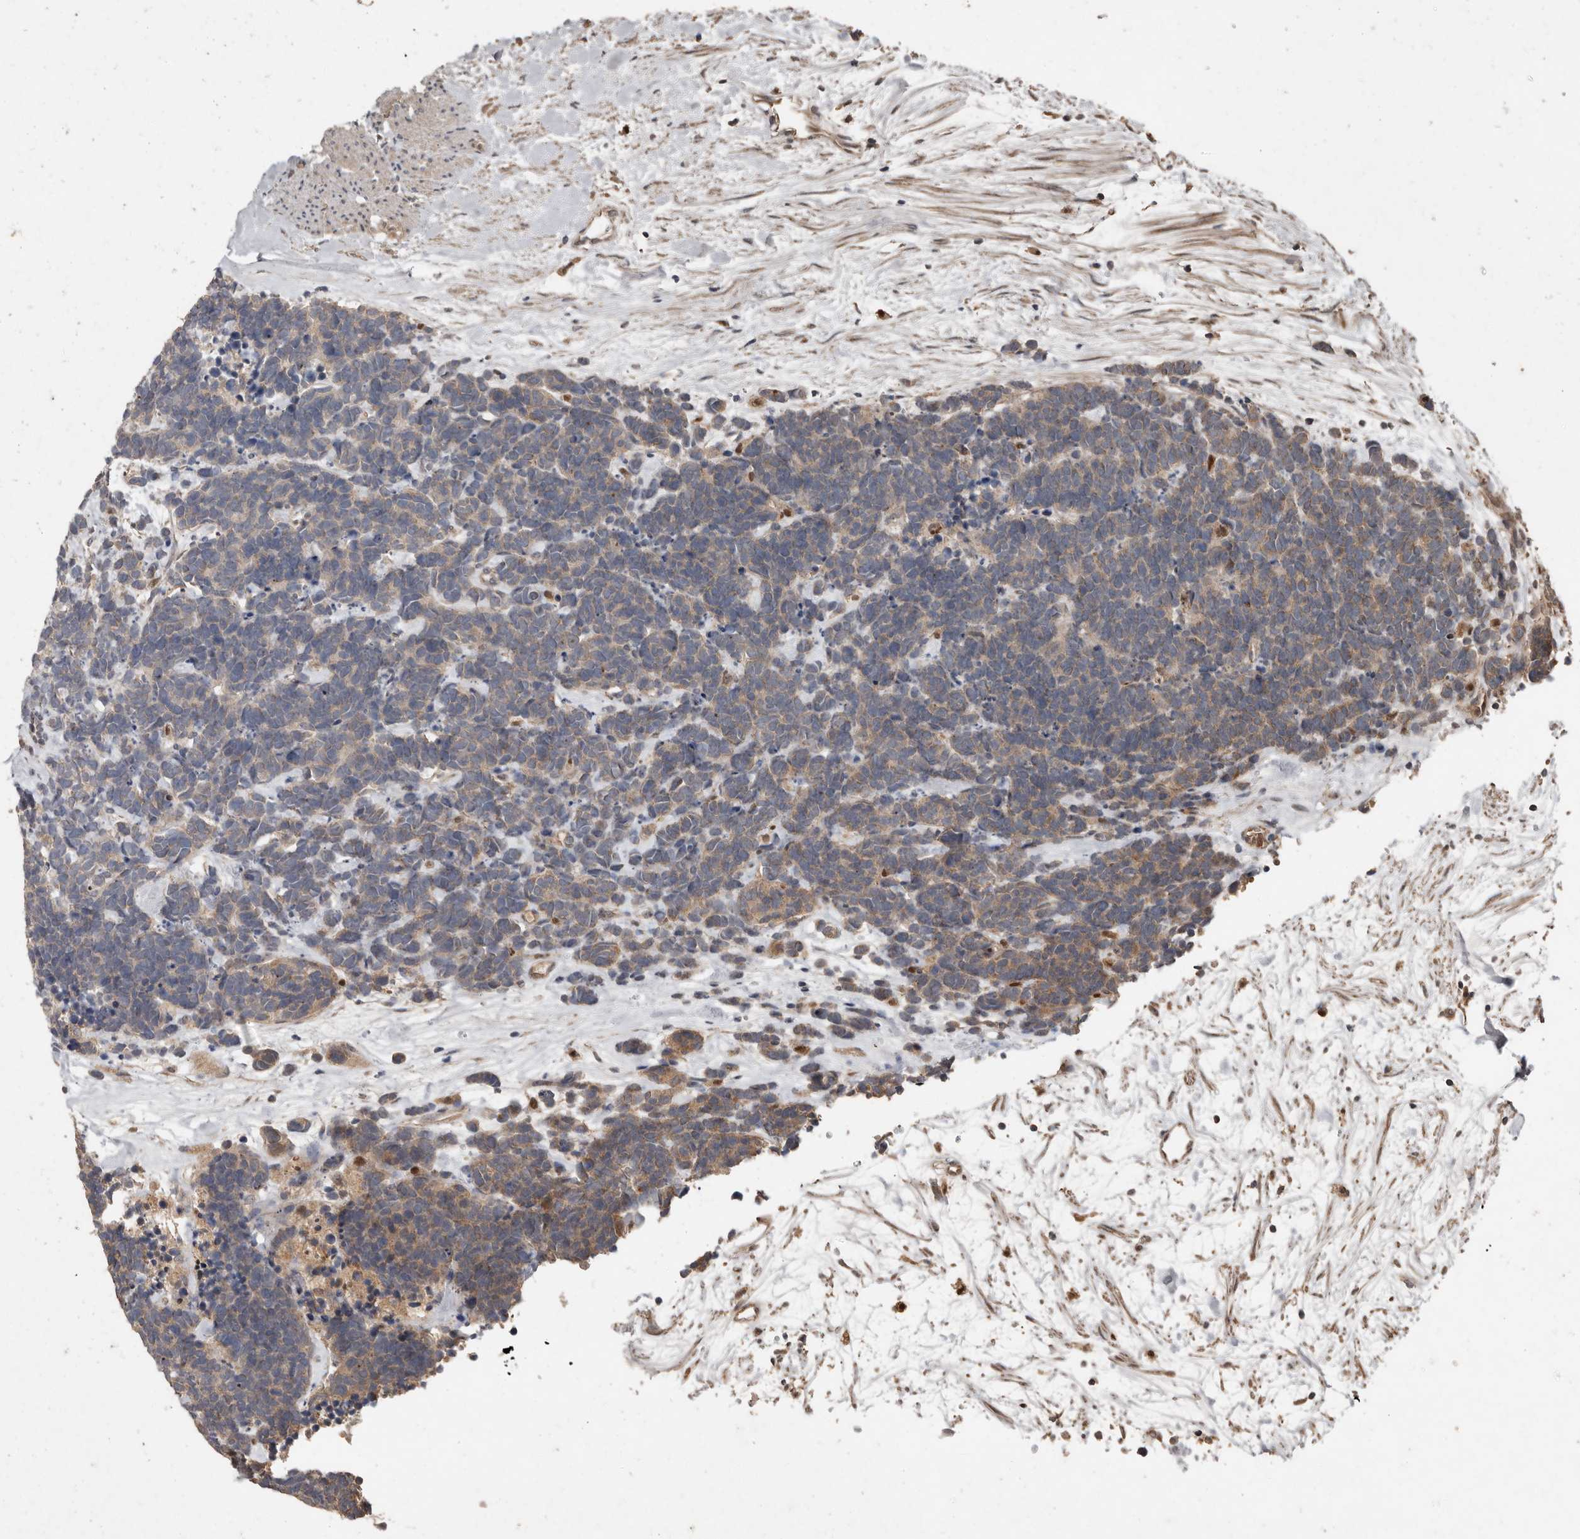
{"staining": {"intensity": "weak", "quantity": "25%-75%", "location": "cytoplasmic/membranous"}, "tissue": "carcinoid", "cell_type": "Tumor cells", "image_type": "cancer", "snomed": [{"axis": "morphology", "description": "Carcinoma, NOS"}, {"axis": "morphology", "description": "Carcinoid, malignant, NOS"}, {"axis": "topography", "description": "Urinary bladder"}], "caption": "Carcinoma stained for a protein (brown) exhibits weak cytoplasmic/membranous positive staining in approximately 25%-75% of tumor cells.", "gene": "KIF26B", "patient": {"sex": "male", "age": 57}}